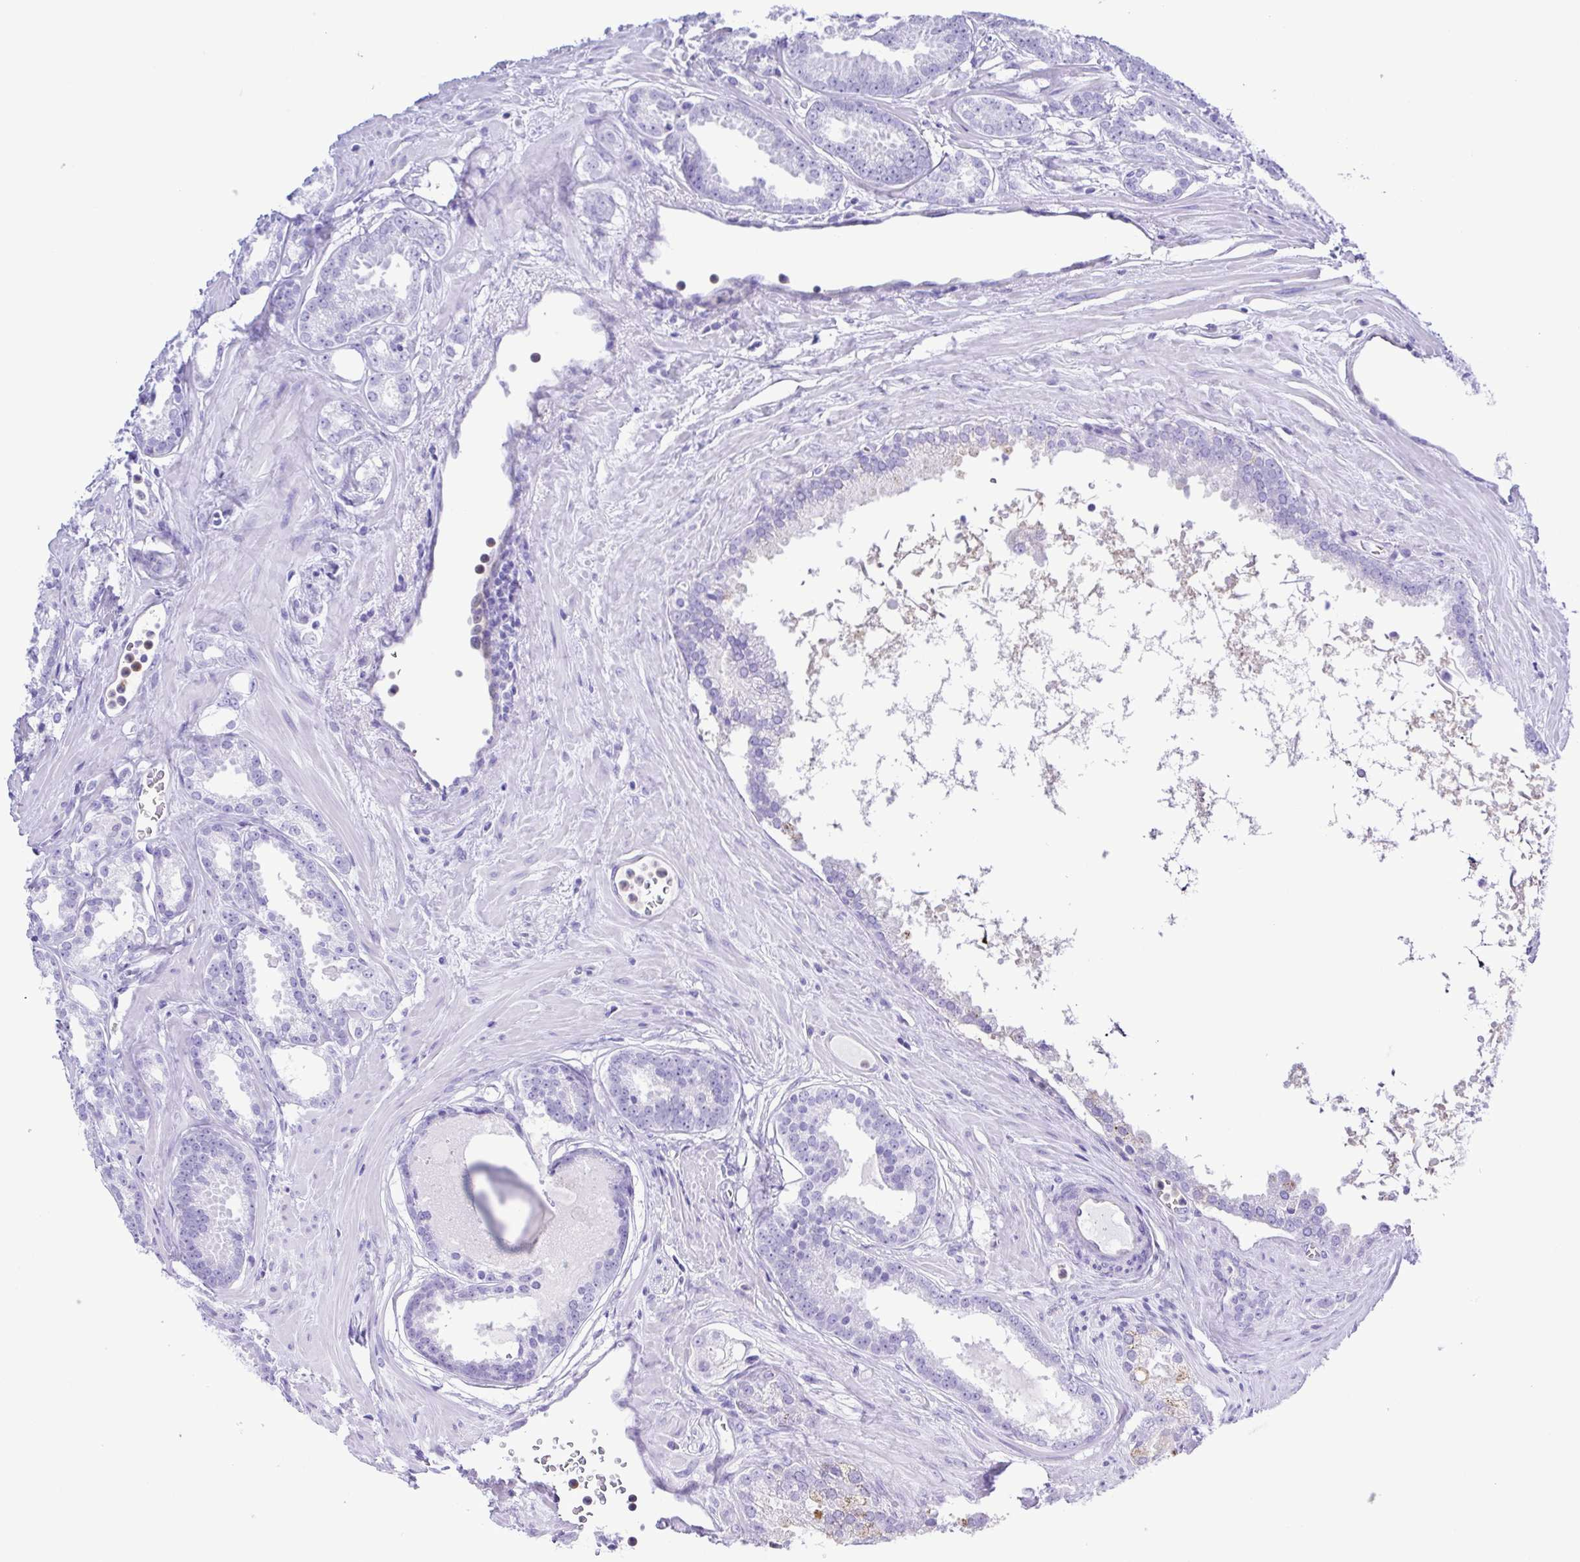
{"staining": {"intensity": "negative", "quantity": "none", "location": "none"}, "tissue": "prostate cancer", "cell_type": "Tumor cells", "image_type": "cancer", "snomed": [{"axis": "morphology", "description": "Adenocarcinoma, Low grade"}, {"axis": "topography", "description": "Prostate"}], "caption": "A micrograph of prostate cancer stained for a protein shows no brown staining in tumor cells. (DAB (3,3'-diaminobenzidine) immunohistochemistry (IHC), high magnification).", "gene": "GPR17", "patient": {"sex": "male", "age": 65}}